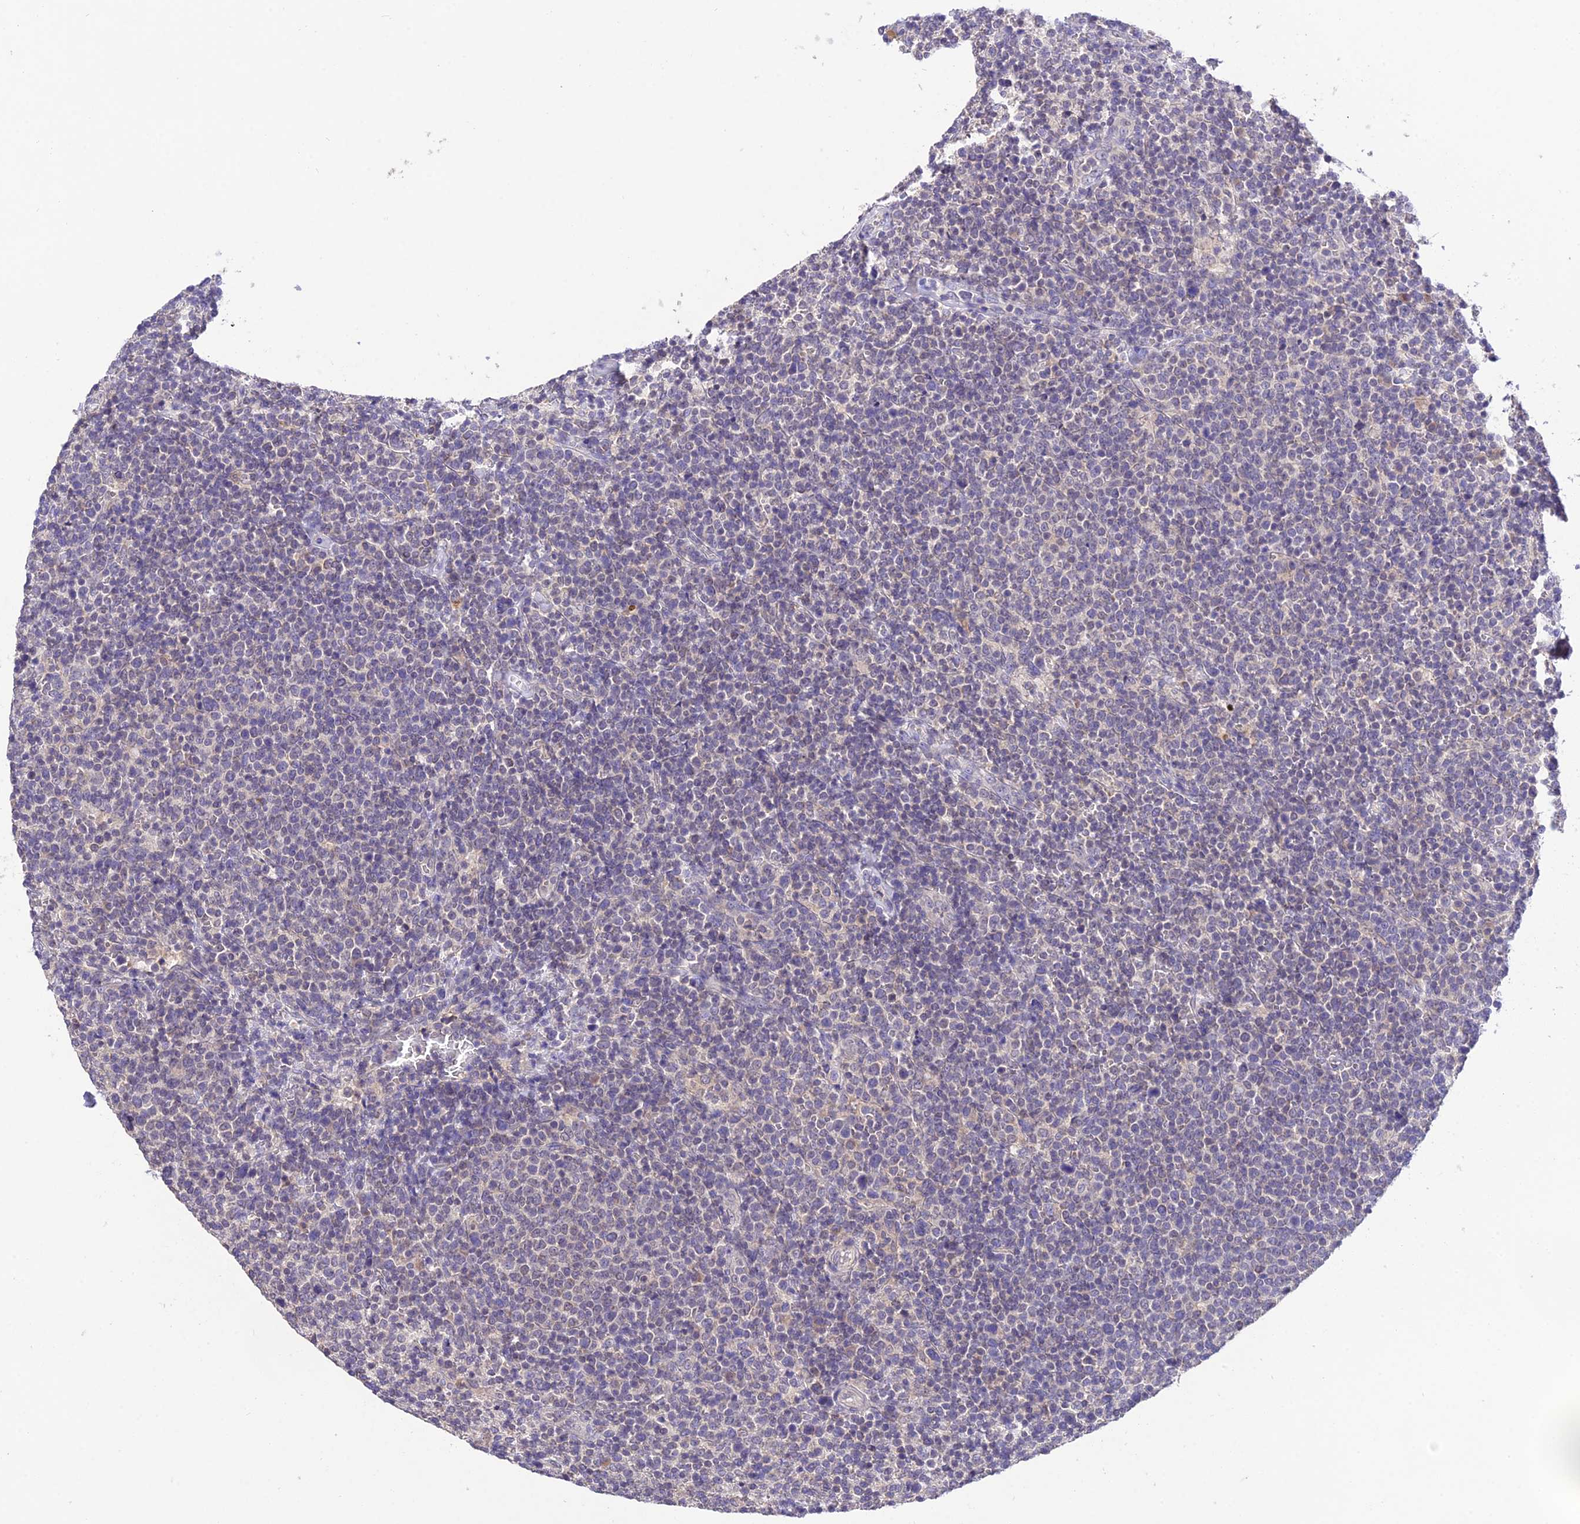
{"staining": {"intensity": "negative", "quantity": "none", "location": "none"}, "tissue": "lymphoma", "cell_type": "Tumor cells", "image_type": "cancer", "snomed": [{"axis": "morphology", "description": "Malignant lymphoma, non-Hodgkin's type, High grade"}, {"axis": "topography", "description": "Lymph node"}], "caption": "Tumor cells are negative for protein expression in human lymphoma.", "gene": "PGK1", "patient": {"sex": "male", "age": 61}}